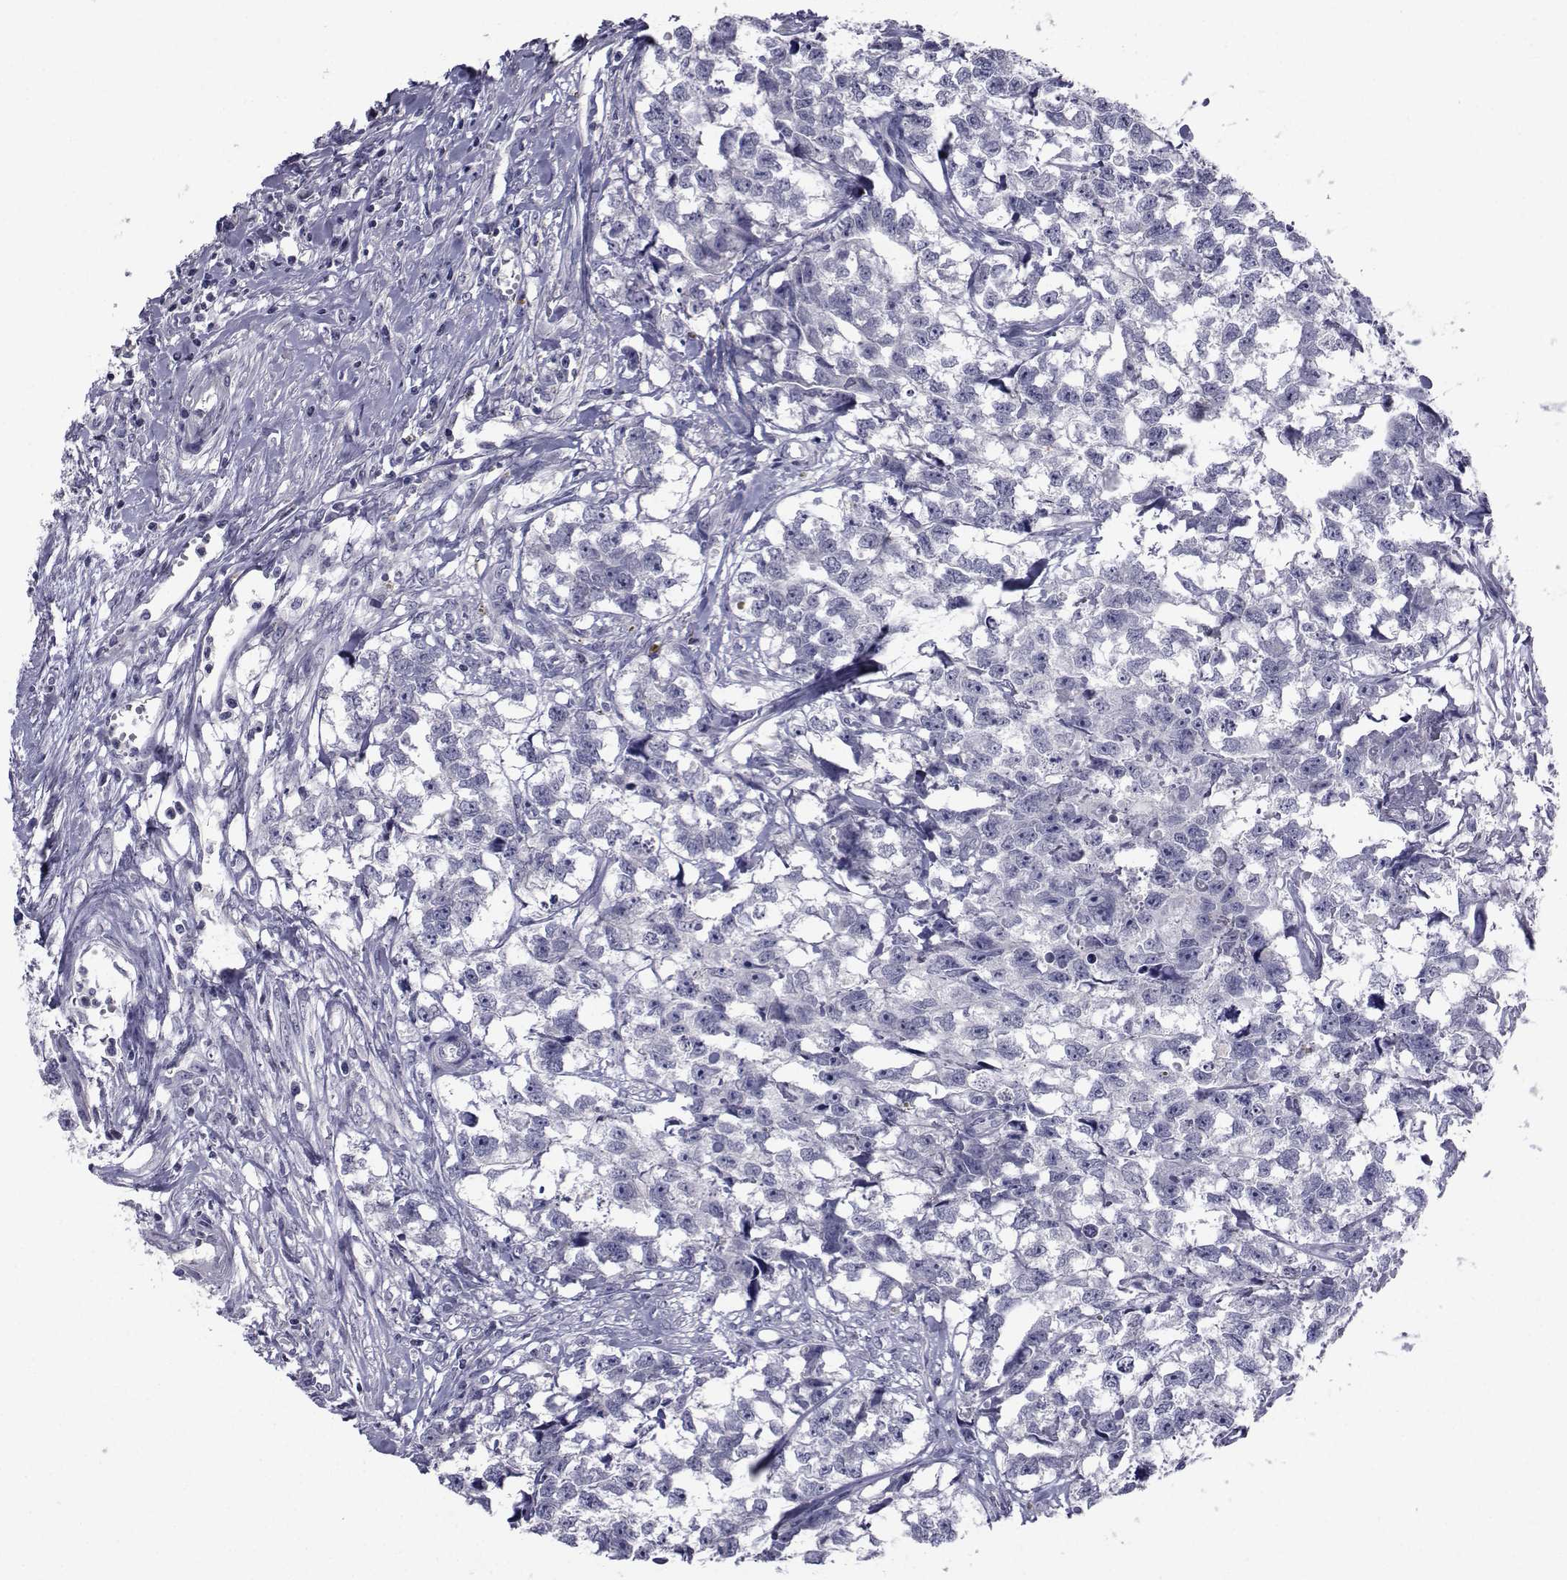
{"staining": {"intensity": "negative", "quantity": "none", "location": "none"}, "tissue": "testis cancer", "cell_type": "Tumor cells", "image_type": "cancer", "snomed": [{"axis": "morphology", "description": "Carcinoma, Embryonal, NOS"}, {"axis": "morphology", "description": "Teratoma, malignant, NOS"}, {"axis": "topography", "description": "Testis"}], "caption": "High magnification brightfield microscopy of testis embryonal carcinoma stained with DAB (3,3'-diaminobenzidine) (brown) and counterstained with hematoxylin (blue): tumor cells show no significant staining.", "gene": "CHRNA1", "patient": {"sex": "male", "age": 44}}